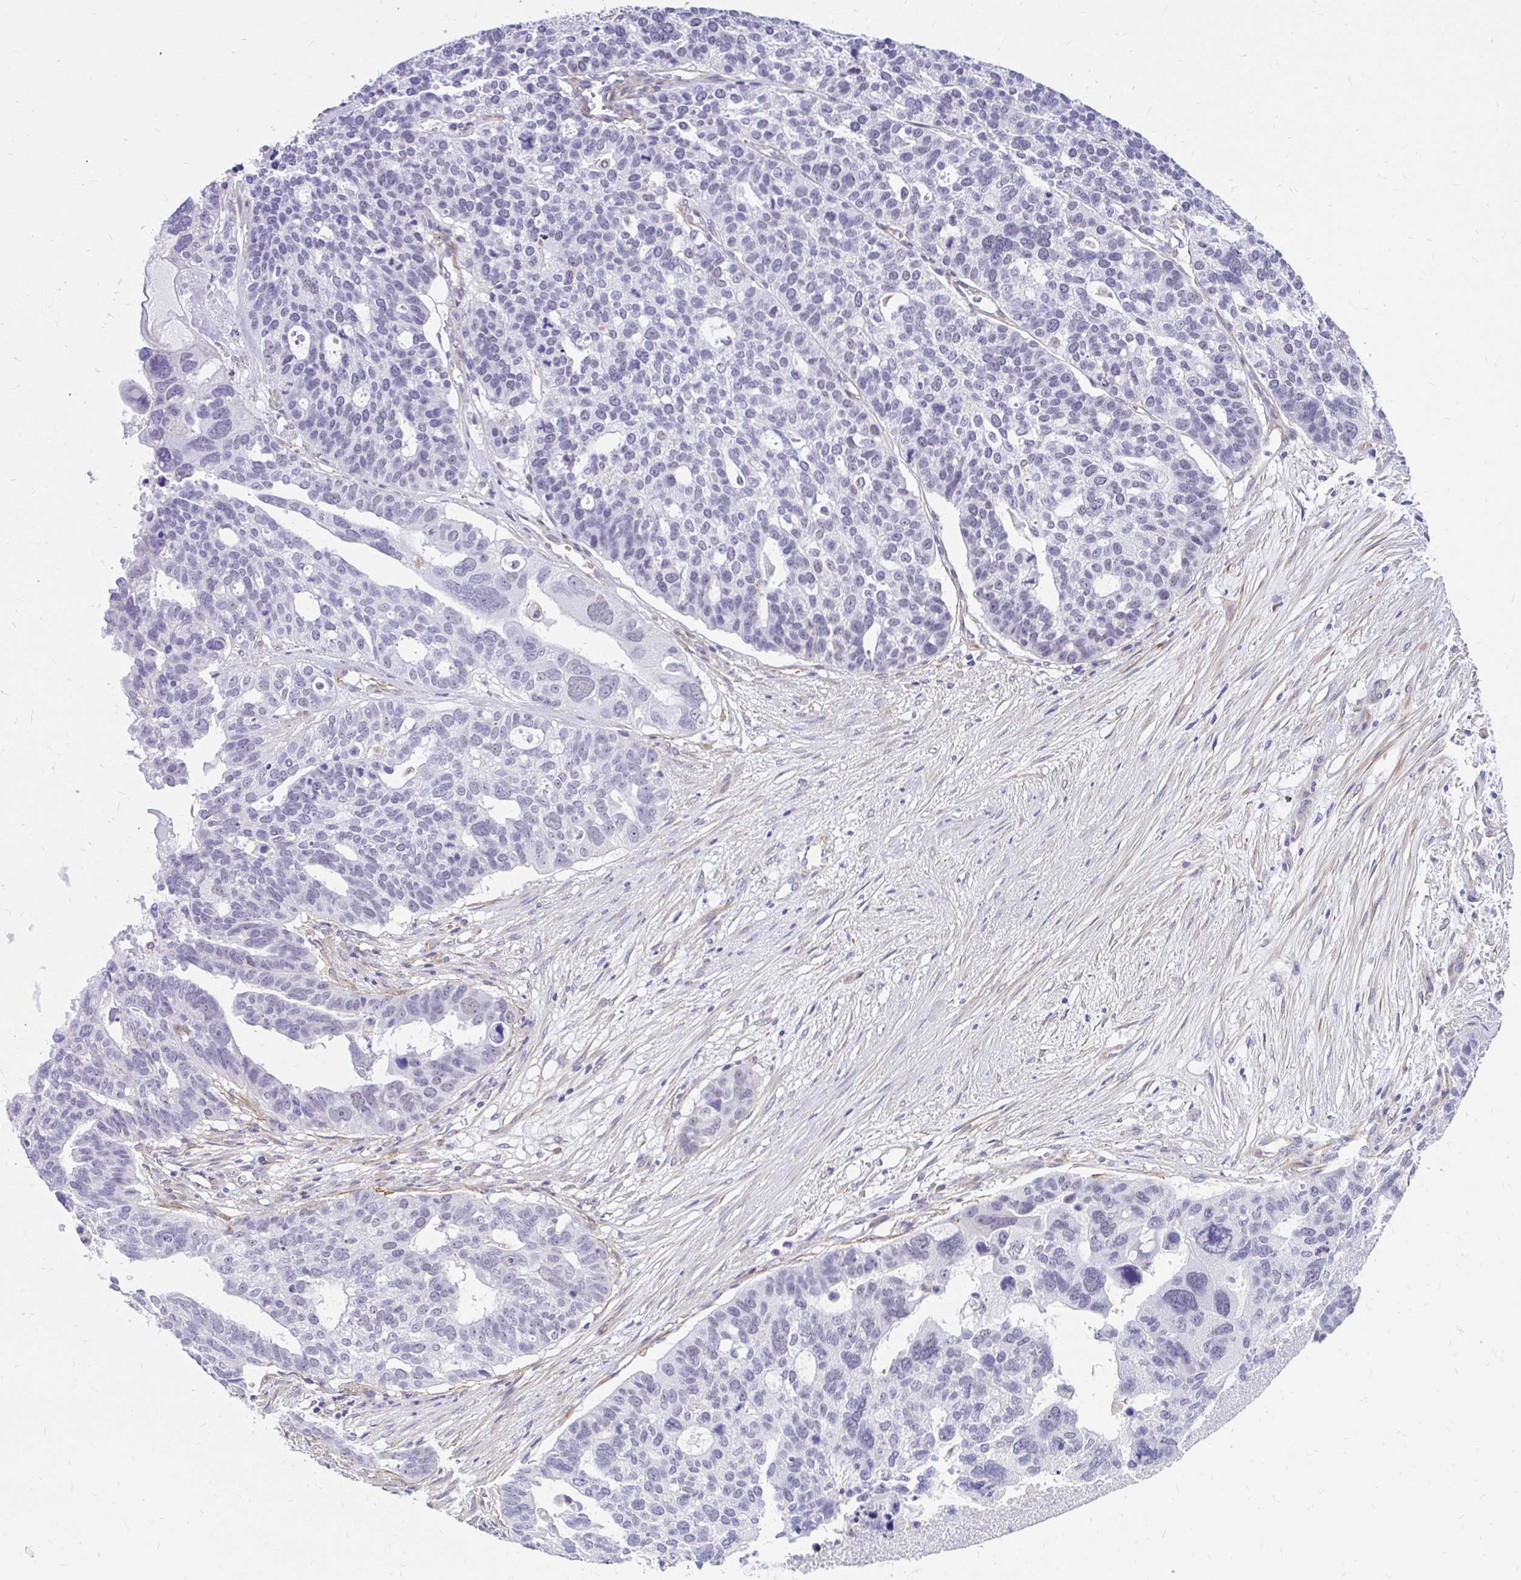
{"staining": {"intensity": "negative", "quantity": "none", "location": "none"}, "tissue": "ovarian cancer", "cell_type": "Tumor cells", "image_type": "cancer", "snomed": [{"axis": "morphology", "description": "Cystadenocarcinoma, serous, NOS"}, {"axis": "topography", "description": "Ovary"}], "caption": "Immunohistochemistry (IHC) image of ovarian cancer stained for a protein (brown), which displays no positivity in tumor cells.", "gene": "FAM83C", "patient": {"sex": "female", "age": 59}}